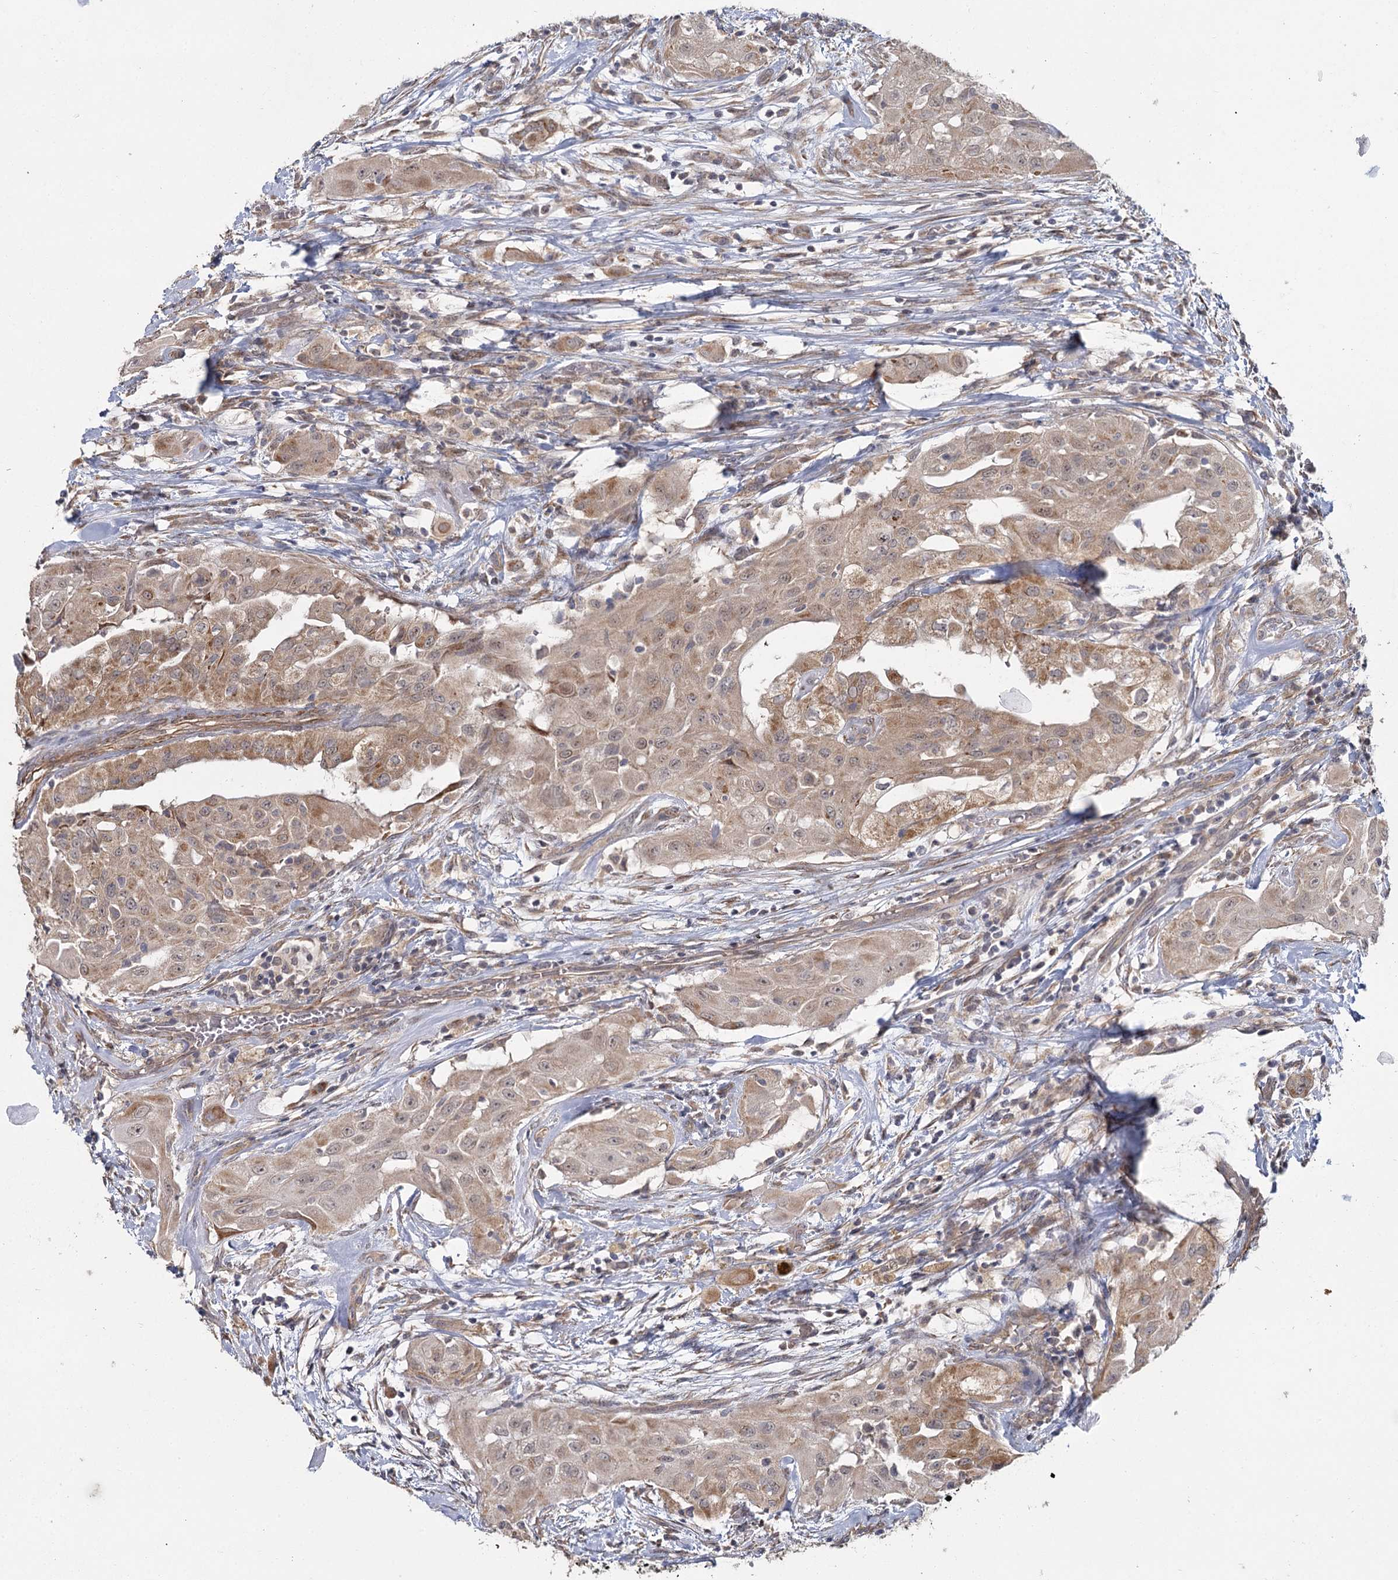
{"staining": {"intensity": "weak", "quantity": ">75%", "location": "cytoplasmic/membranous"}, "tissue": "thyroid cancer", "cell_type": "Tumor cells", "image_type": "cancer", "snomed": [{"axis": "morphology", "description": "Papillary adenocarcinoma, NOS"}, {"axis": "topography", "description": "Thyroid gland"}], "caption": "DAB (3,3'-diaminobenzidine) immunohistochemical staining of human thyroid cancer (papillary adenocarcinoma) shows weak cytoplasmic/membranous protein expression in about >75% of tumor cells. The staining was performed using DAB to visualize the protein expression in brown, while the nuclei were stained in blue with hematoxylin (Magnification: 20x).", "gene": "TBC1D9B", "patient": {"sex": "female", "age": 59}}